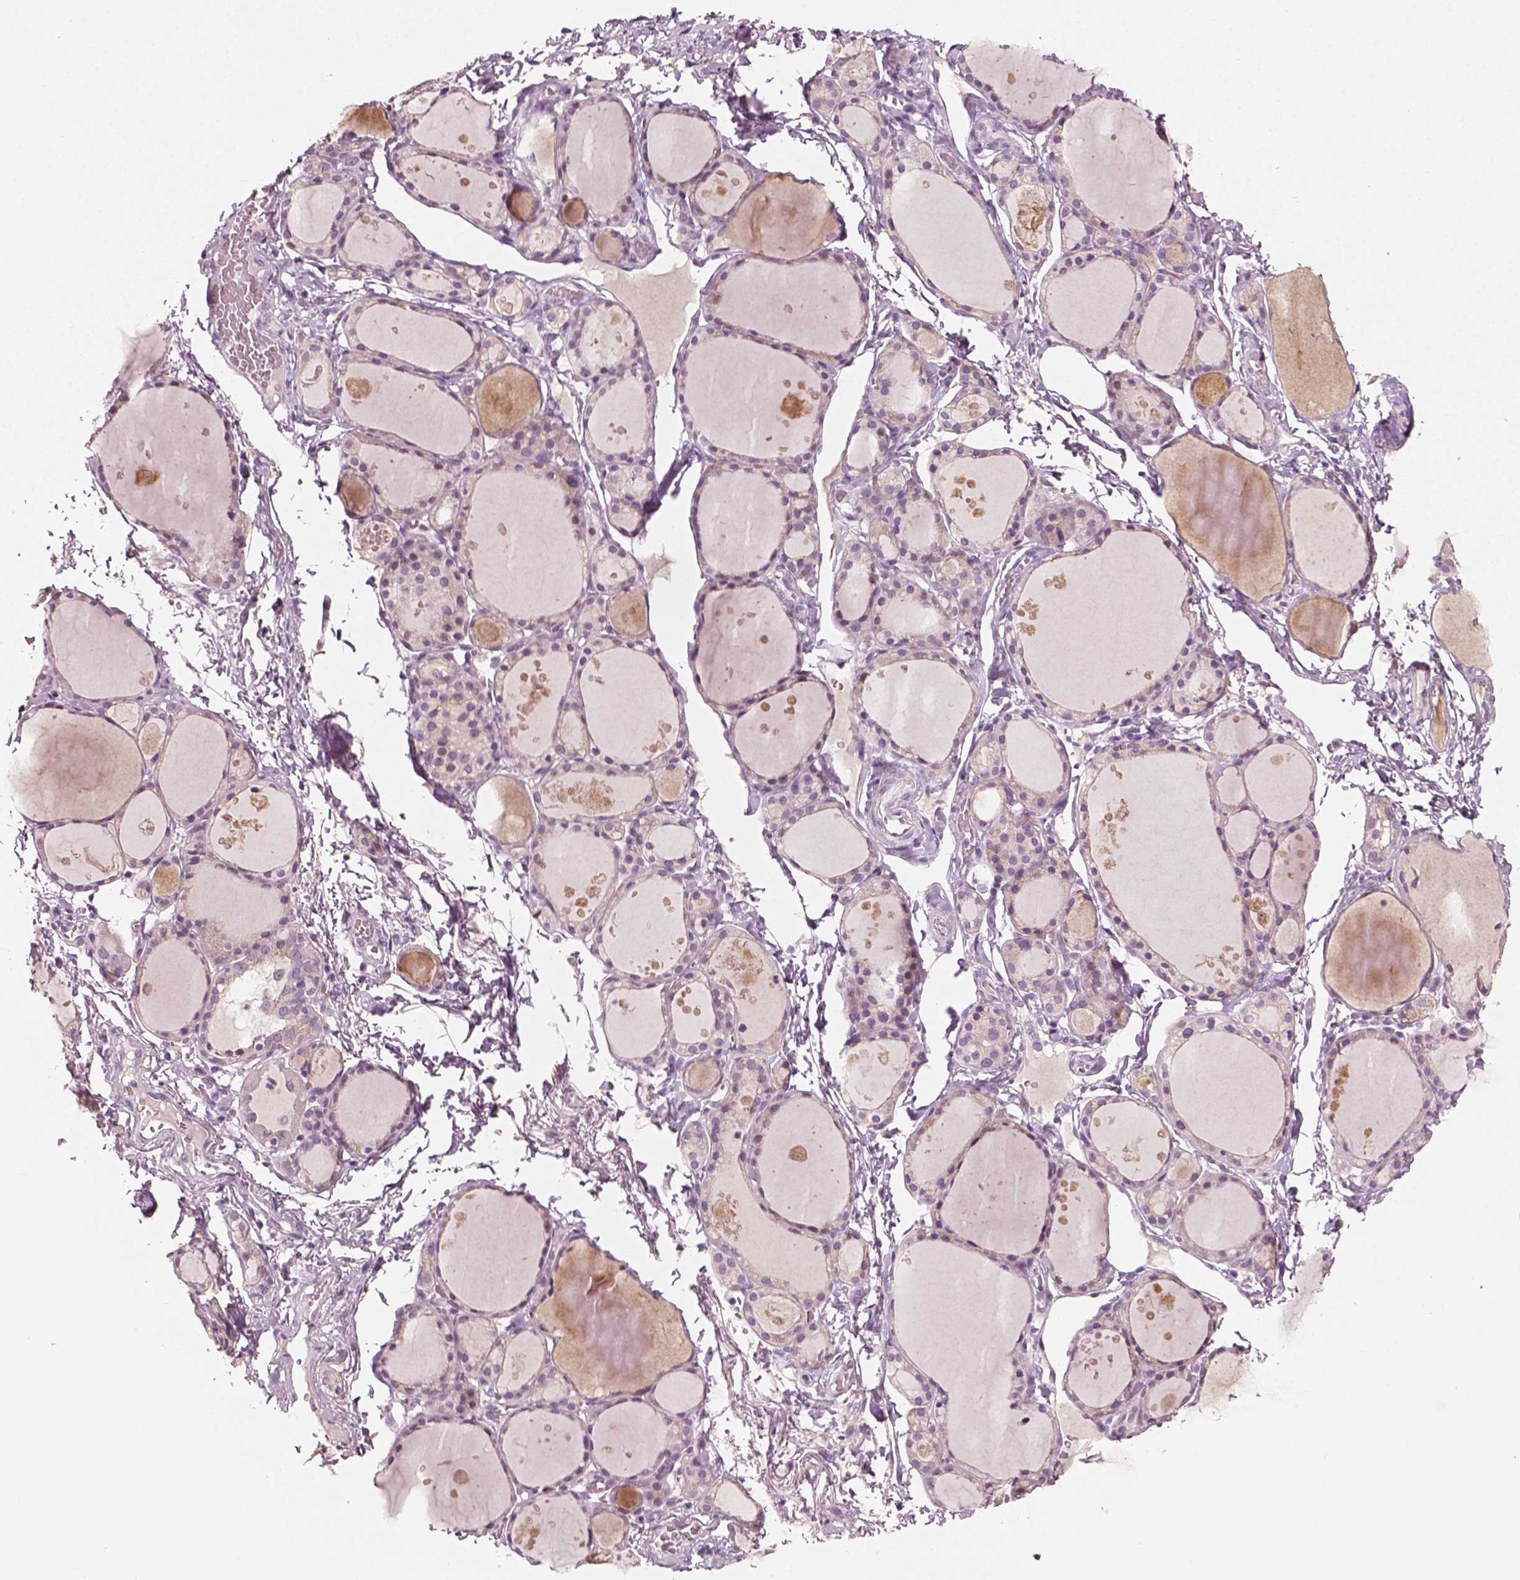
{"staining": {"intensity": "weak", "quantity": "<25%", "location": "cytoplasmic/membranous"}, "tissue": "thyroid gland", "cell_type": "Glandular cells", "image_type": "normal", "snomed": [{"axis": "morphology", "description": "Normal tissue, NOS"}, {"axis": "topography", "description": "Thyroid gland"}], "caption": "This histopathology image is of normal thyroid gland stained with immunohistochemistry (IHC) to label a protein in brown with the nuclei are counter-stained blue. There is no positivity in glandular cells.", "gene": "PLA2R1", "patient": {"sex": "male", "age": 68}}